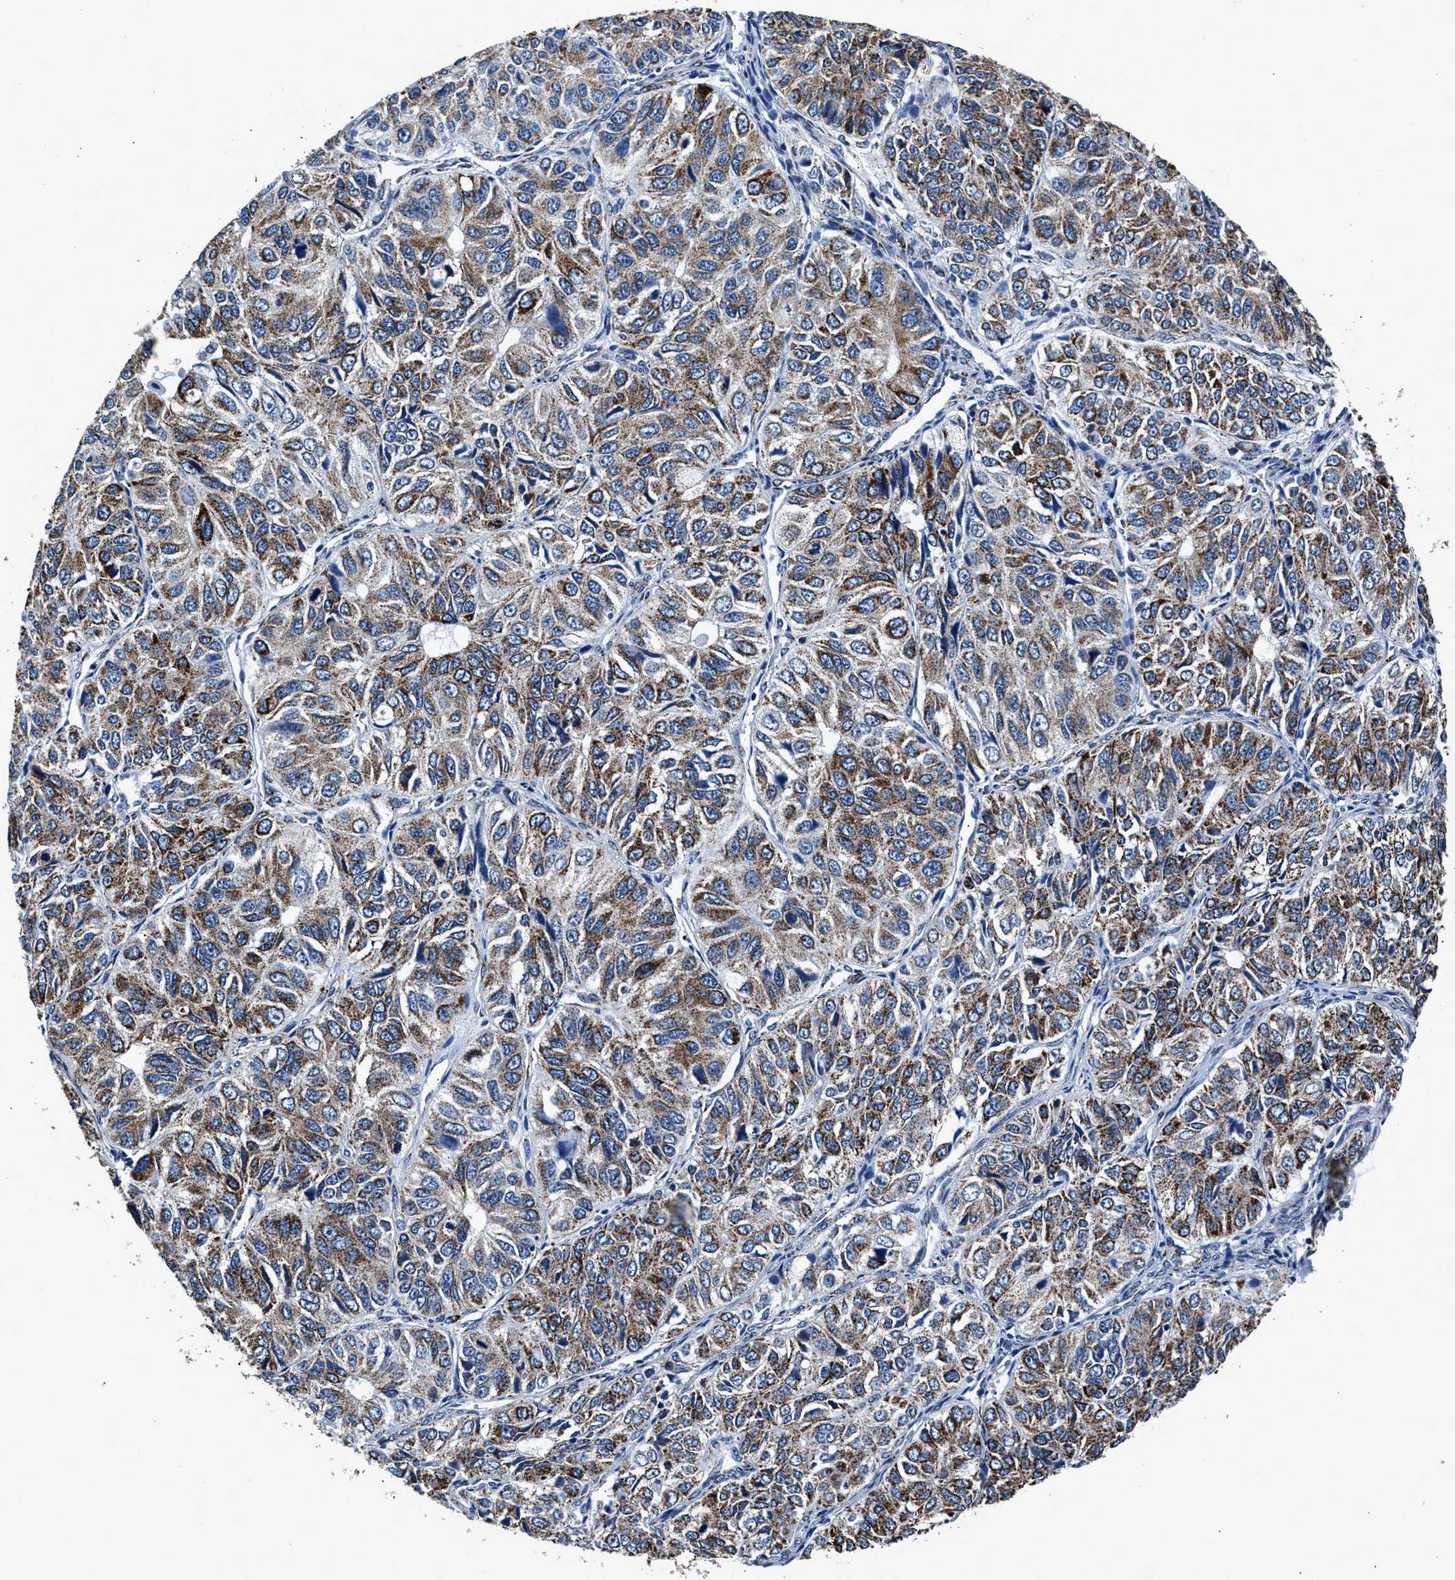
{"staining": {"intensity": "moderate", "quantity": ">75%", "location": "cytoplasmic/membranous"}, "tissue": "ovarian cancer", "cell_type": "Tumor cells", "image_type": "cancer", "snomed": [{"axis": "morphology", "description": "Carcinoma, endometroid"}, {"axis": "topography", "description": "Ovary"}], "caption": "Immunohistochemistry (DAB) staining of human ovarian cancer demonstrates moderate cytoplasmic/membranous protein staining in about >75% of tumor cells. (DAB (3,3'-diaminobenzidine) = brown stain, brightfield microscopy at high magnification).", "gene": "HIBADH", "patient": {"sex": "female", "age": 51}}